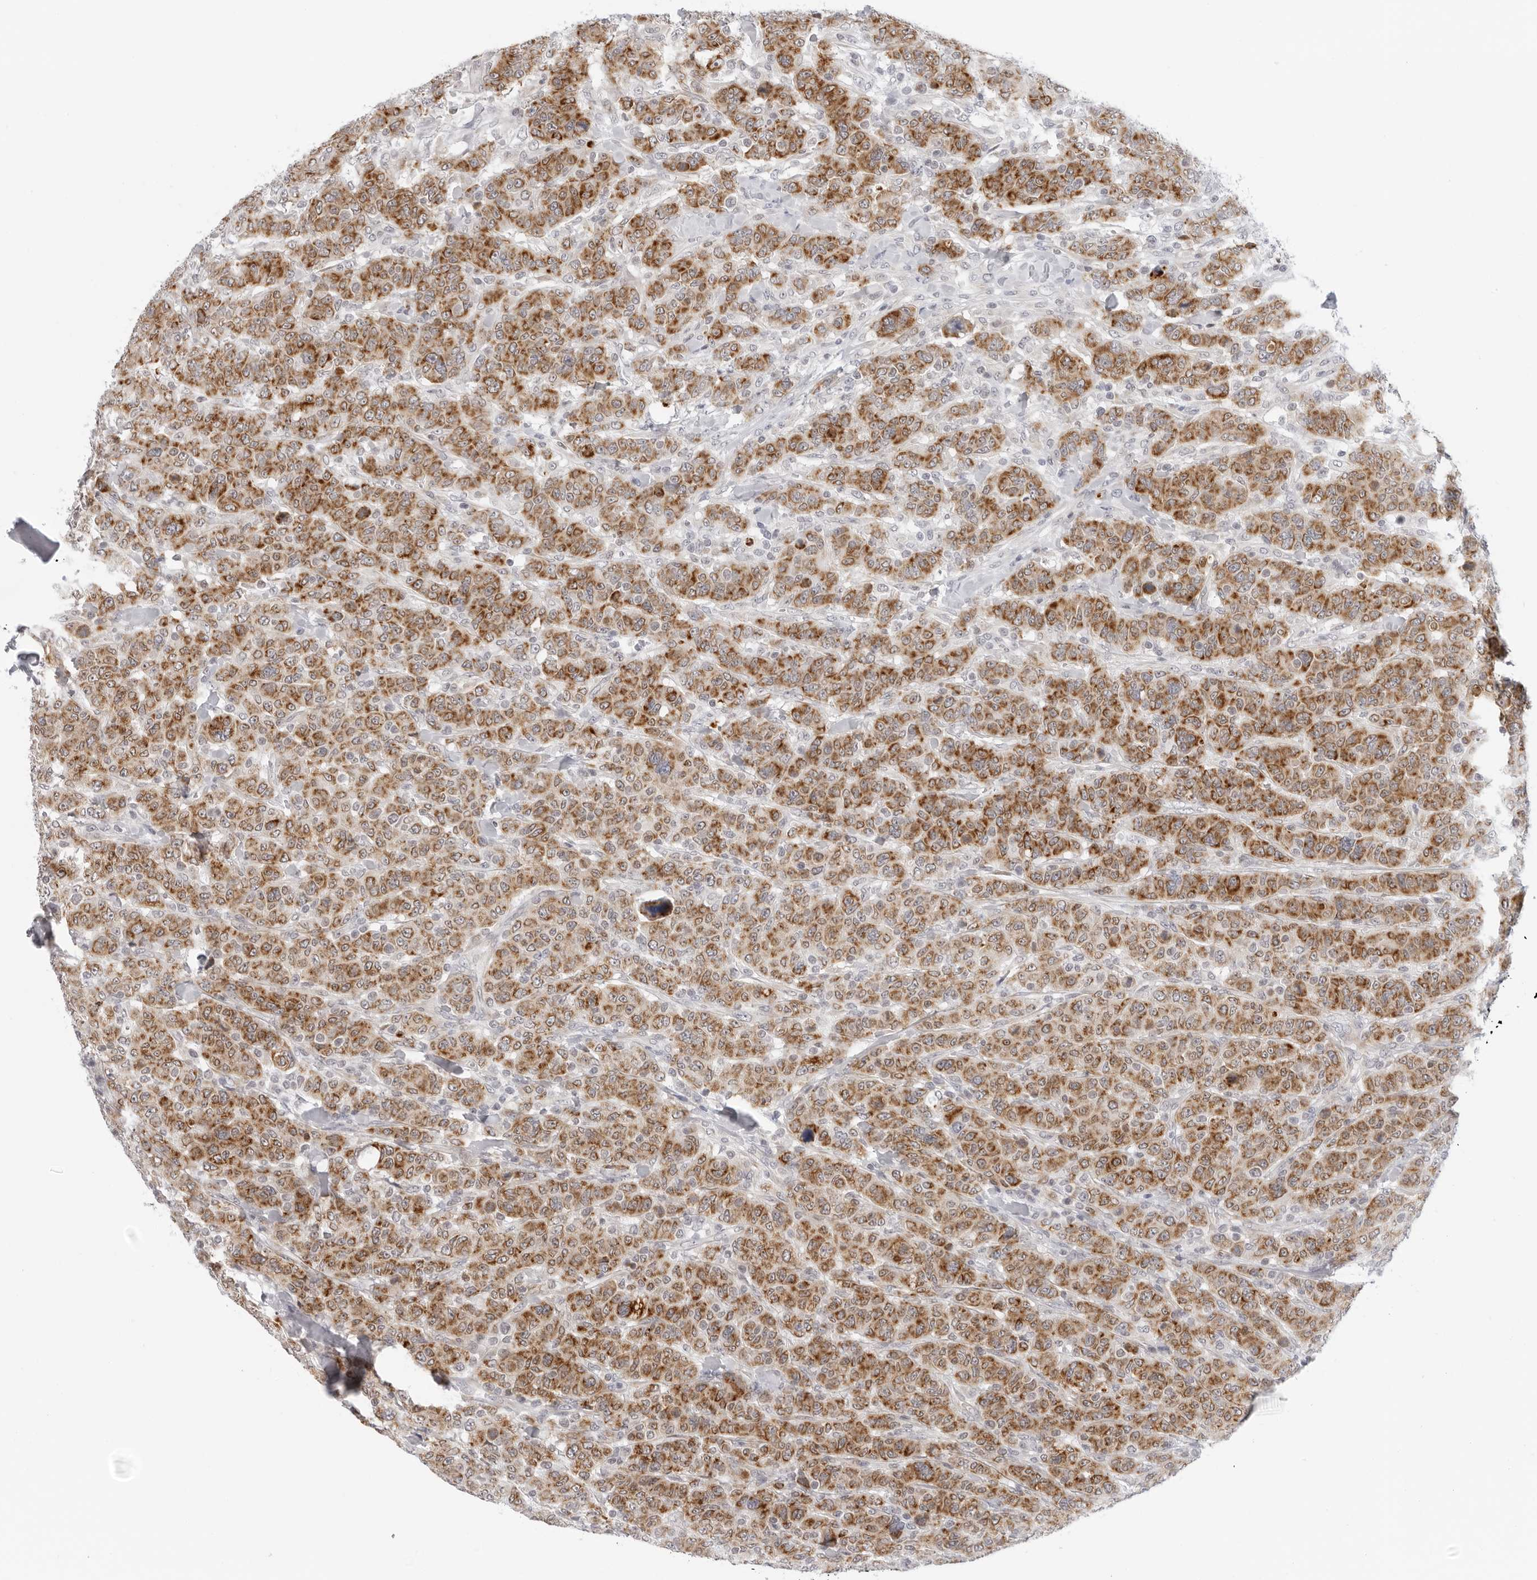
{"staining": {"intensity": "strong", "quantity": ">75%", "location": "cytoplasmic/membranous"}, "tissue": "breast cancer", "cell_type": "Tumor cells", "image_type": "cancer", "snomed": [{"axis": "morphology", "description": "Duct carcinoma"}, {"axis": "topography", "description": "Breast"}], "caption": "Human breast cancer stained with a brown dye reveals strong cytoplasmic/membranous positive positivity in about >75% of tumor cells.", "gene": "CIART", "patient": {"sex": "female", "age": 37}}